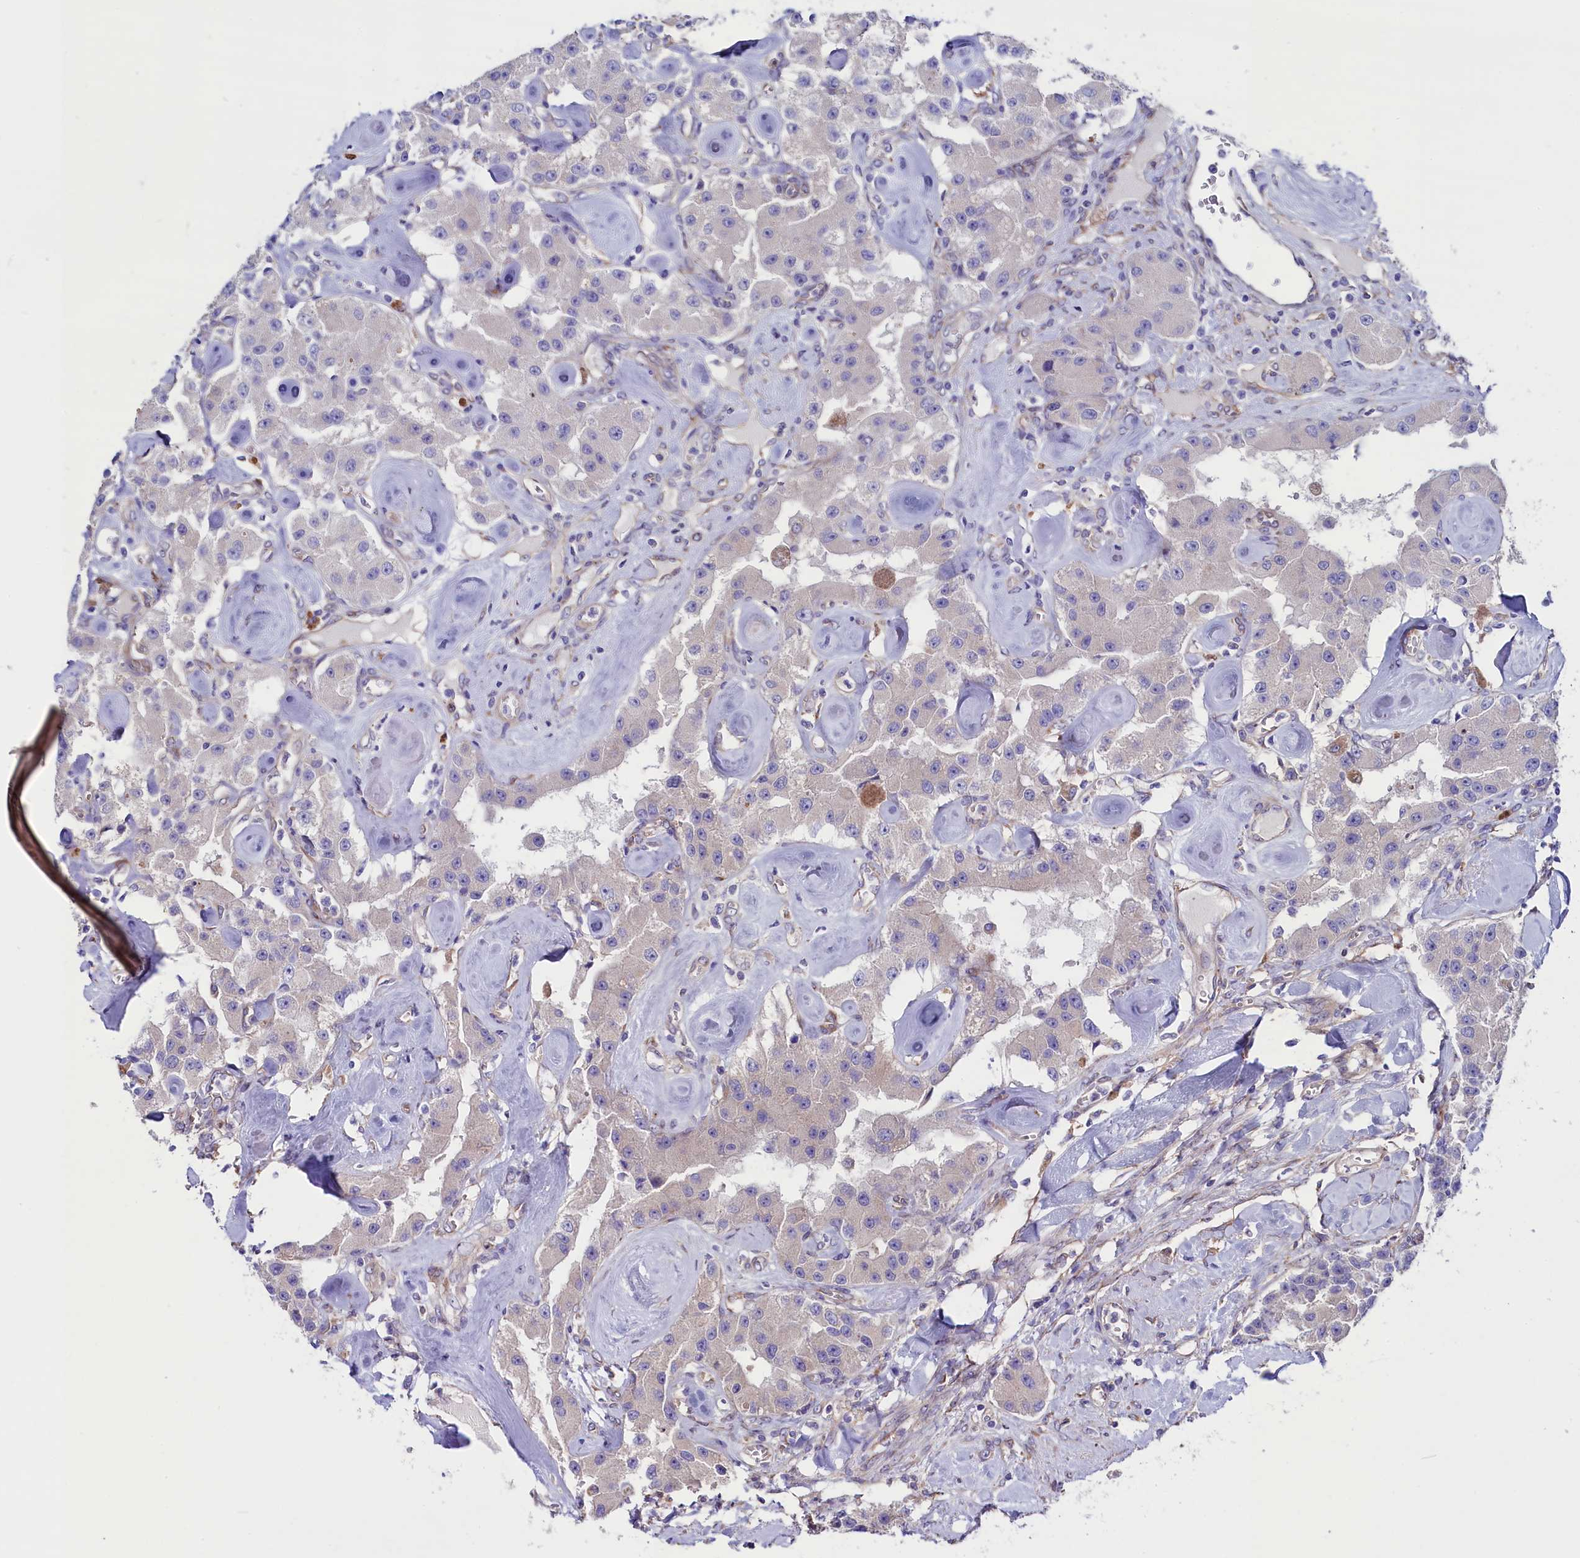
{"staining": {"intensity": "negative", "quantity": "none", "location": "none"}, "tissue": "carcinoid", "cell_type": "Tumor cells", "image_type": "cancer", "snomed": [{"axis": "morphology", "description": "Carcinoid, malignant, NOS"}, {"axis": "topography", "description": "Pancreas"}], "caption": "Immunohistochemistry histopathology image of neoplastic tissue: human malignant carcinoid stained with DAB (3,3'-diaminobenzidine) shows no significant protein expression in tumor cells.", "gene": "GPR108", "patient": {"sex": "male", "age": 41}}